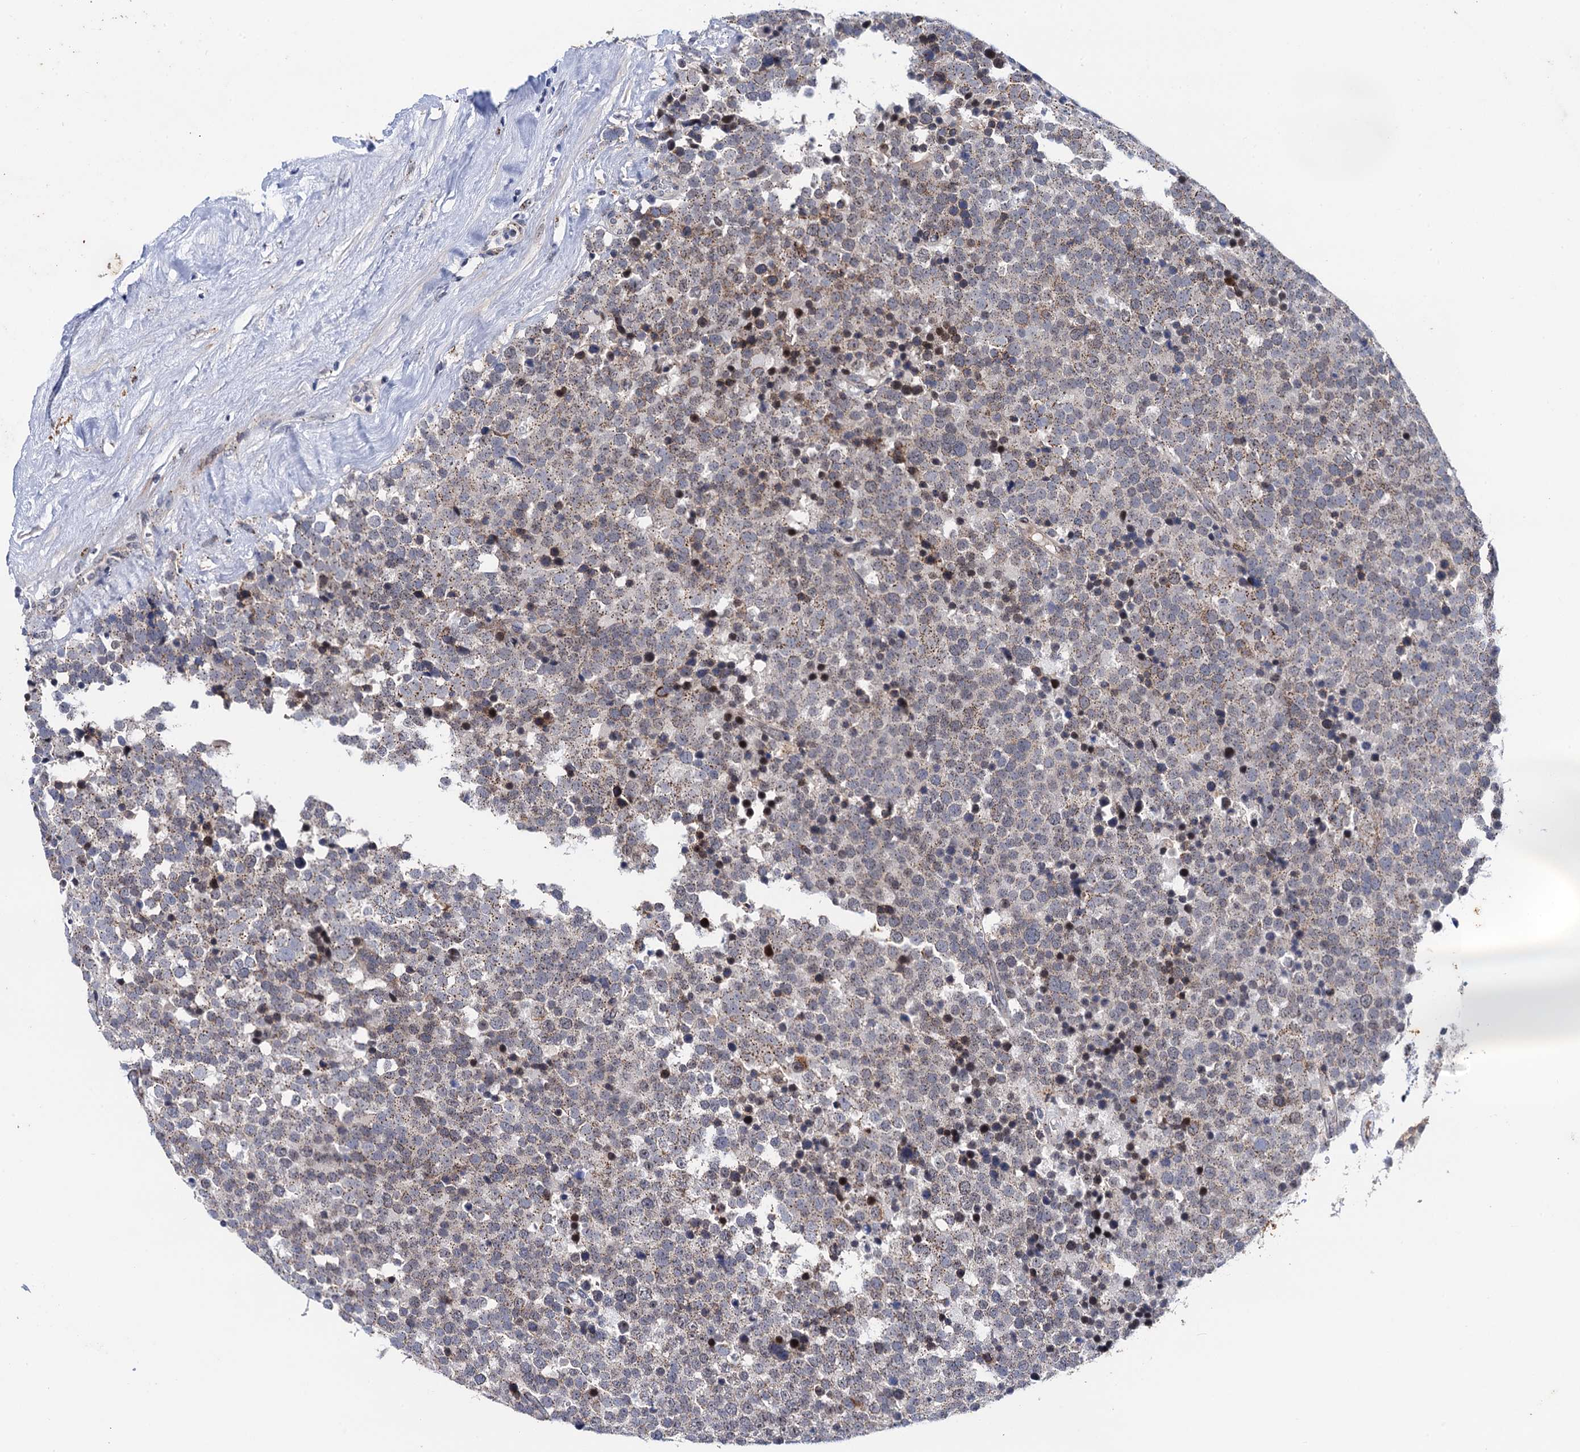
{"staining": {"intensity": "weak", "quantity": ">75%", "location": "cytoplasmic/membranous"}, "tissue": "testis cancer", "cell_type": "Tumor cells", "image_type": "cancer", "snomed": [{"axis": "morphology", "description": "Seminoma, NOS"}, {"axis": "topography", "description": "Testis"}], "caption": "Testis seminoma stained with a brown dye displays weak cytoplasmic/membranous positive positivity in approximately >75% of tumor cells.", "gene": "THAP2", "patient": {"sex": "male", "age": 71}}